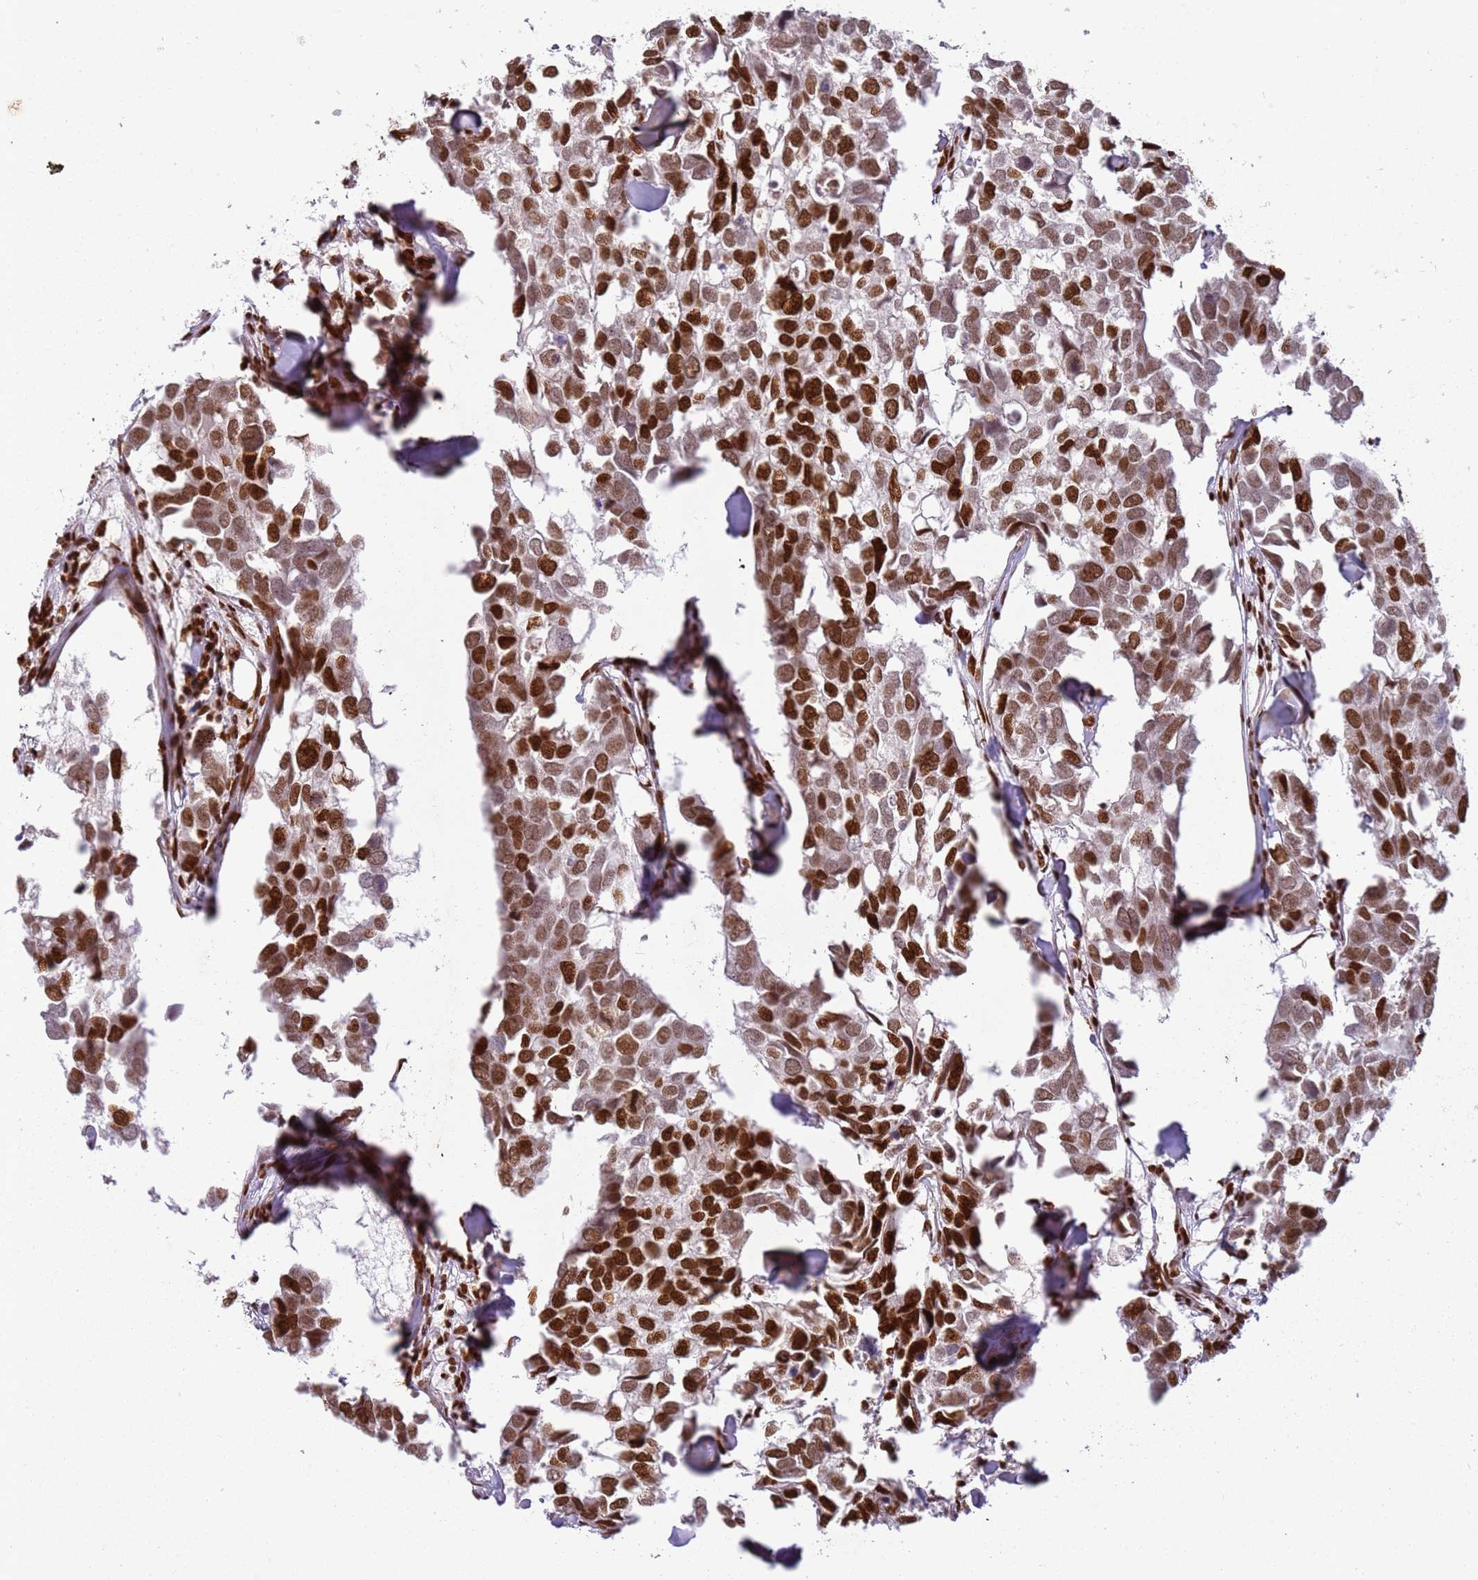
{"staining": {"intensity": "strong", "quantity": ">75%", "location": "nuclear"}, "tissue": "breast cancer", "cell_type": "Tumor cells", "image_type": "cancer", "snomed": [{"axis": "morphology", "description": "Duct carcinoma"}, {"axis": "topography", "description": "Breast"}], "caption": "Tumor cells exhibit strong nuclear positivity in about >75% of cells in infiltrating ductal carcinoma (breast).", "gene": "TENT4A", "patient": {"sex": "female", "age": 83}}